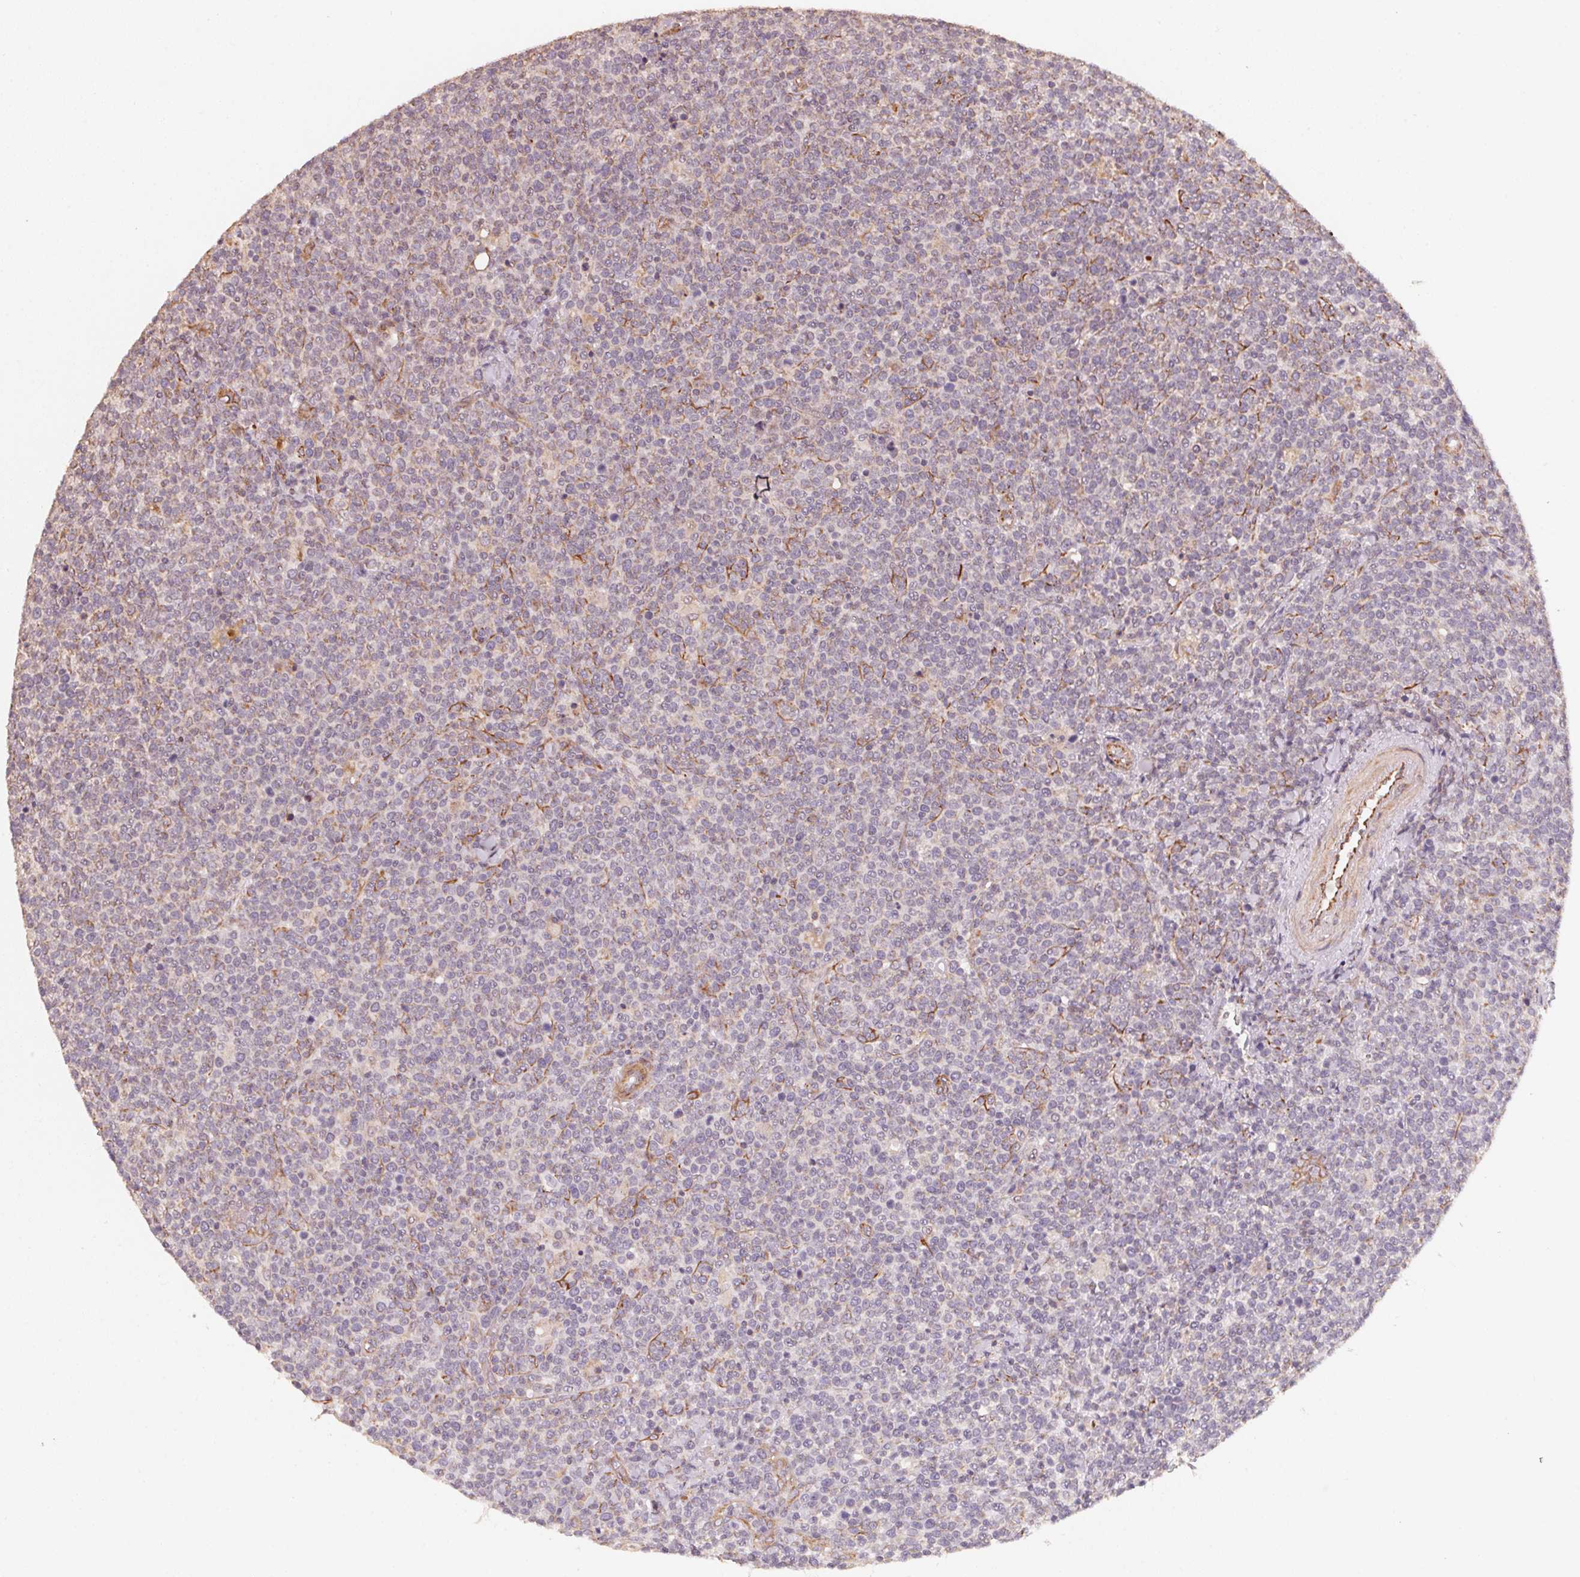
{"staining": {"intensity": "negative", "quantity": "none", "location": "none"}, "tissue": "lymphoma", "cell_type": "Tumor cells", "image_type": "cancer", "snomed": [{"axis": "morphology", "description": "Malignant lymphoma, non-Hodgkin's type, High grade"}, {"axis": "topography", "description": "Lymph node"}], "caption": "Histopathology image shows no protein staining in tumor cells of high-grade malignant lymphoma, non-Hodgkin's type tissue. The staining was performed using DAB (3,3'-diaminobenzidine) to visualize the protein expression in brown, while the nuclei were stained in blue with hematoxylin (Magnification: 20x).", "gene": "TSPAN12", "patient": {"sex": "male", "age": 61}}